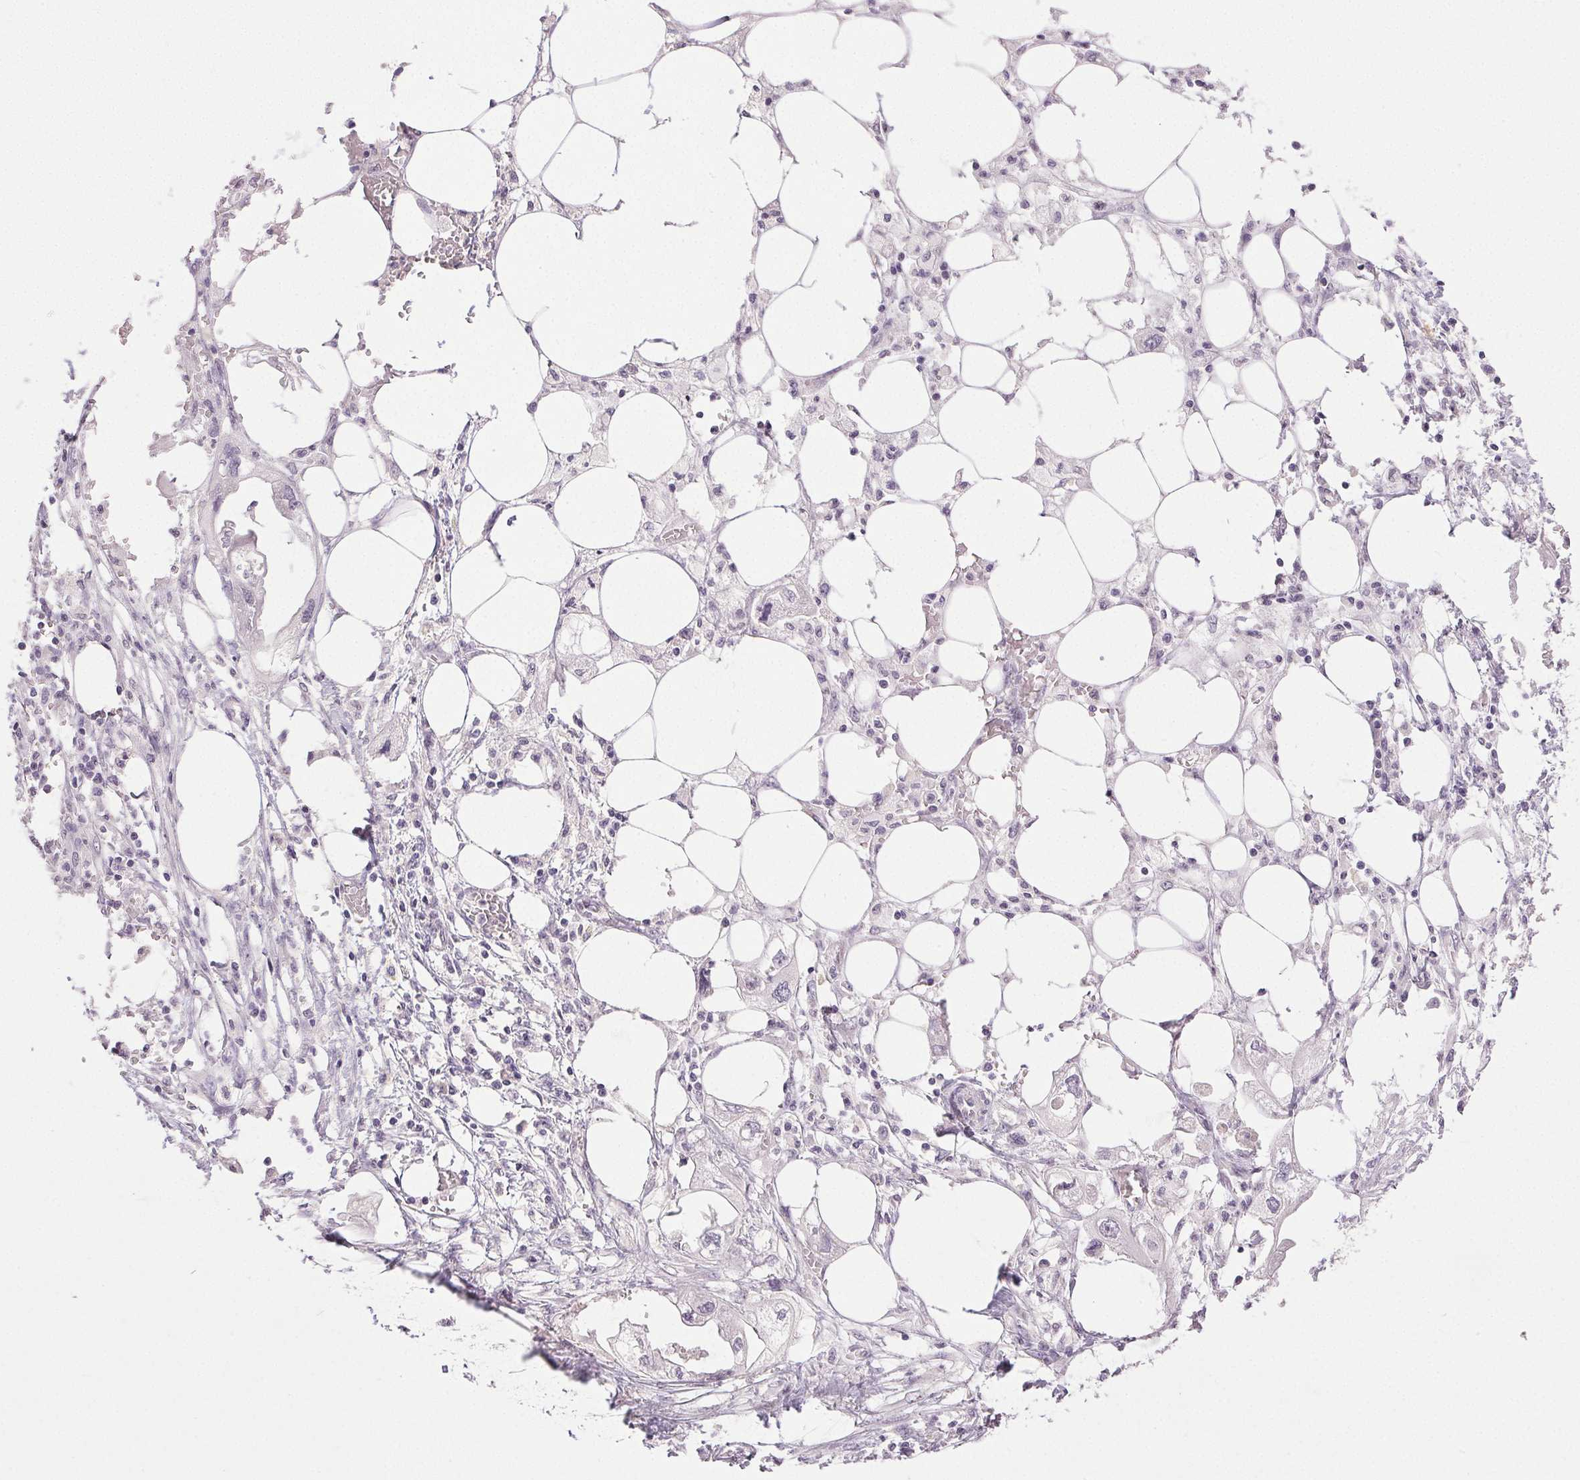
{"staining": {"intensity": "negative", "quantity": "none", "location": "none"}, "tissue": "endometrial cancer", "cell_type": "Tumor cells", "image_type": "cancer", "snomed": [{"axis": "morphology", "description": "Adenocarcinoma, NOS"}, {"axis": "morphology", "description": "Adenocarcinoma, metastatic, NOS"}, {"axis": "topography", "description": "Adipose tissue"}, {"axis": "topography", "description": "Endometrium"}], "caption": "This is a image of immunohistochemistry staining of endometrial cancer (metastatic adenocarcinoma), which shows no expression in tumor cells. (DAB immunohistochemistry (IHC) visualized using brightfield microscopy, high magnification).", "gene": "PLCB1", "patient": {"sex": "female", "age": 67}}